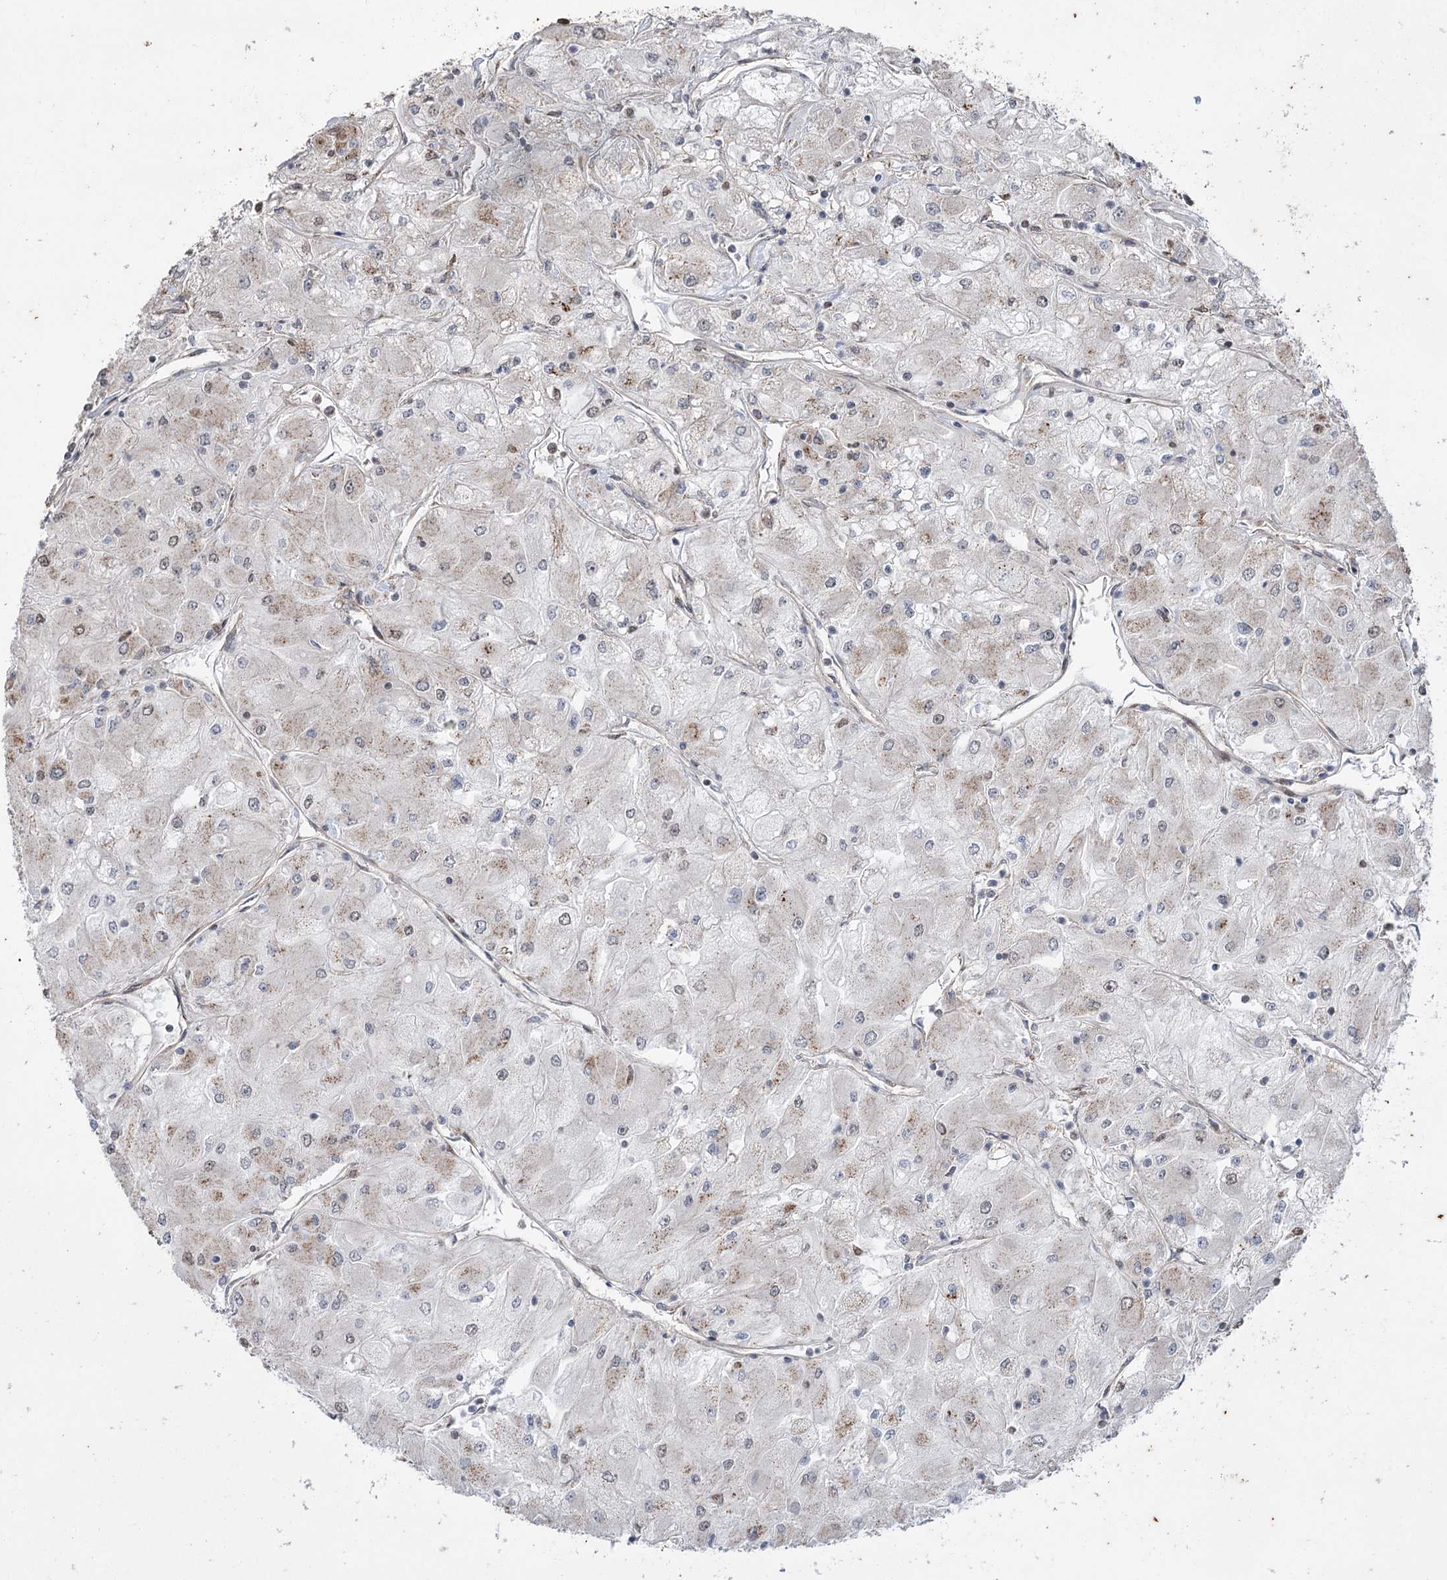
{"staining": {"intensity": "weak", "quantity": ">75%", "location": "cytoplasmic/membranous"}, "tissue": "renal cancer", "cell_type": "Tumor cells", "image_type": "cancer", "snomed": [{"axis": "morphology", "description": "Adenocarcinoma, NOS"}, {"axis": "topography", "description": "Kidney"}], "caption": "IHC of human renal adenocarcinoma shows low levels of weak cytoplasmic/membranous staining in approximately >75% of tumor cells.", "gene": "ZSCAN23", "patient": {"sex": "male", "age": 80}}